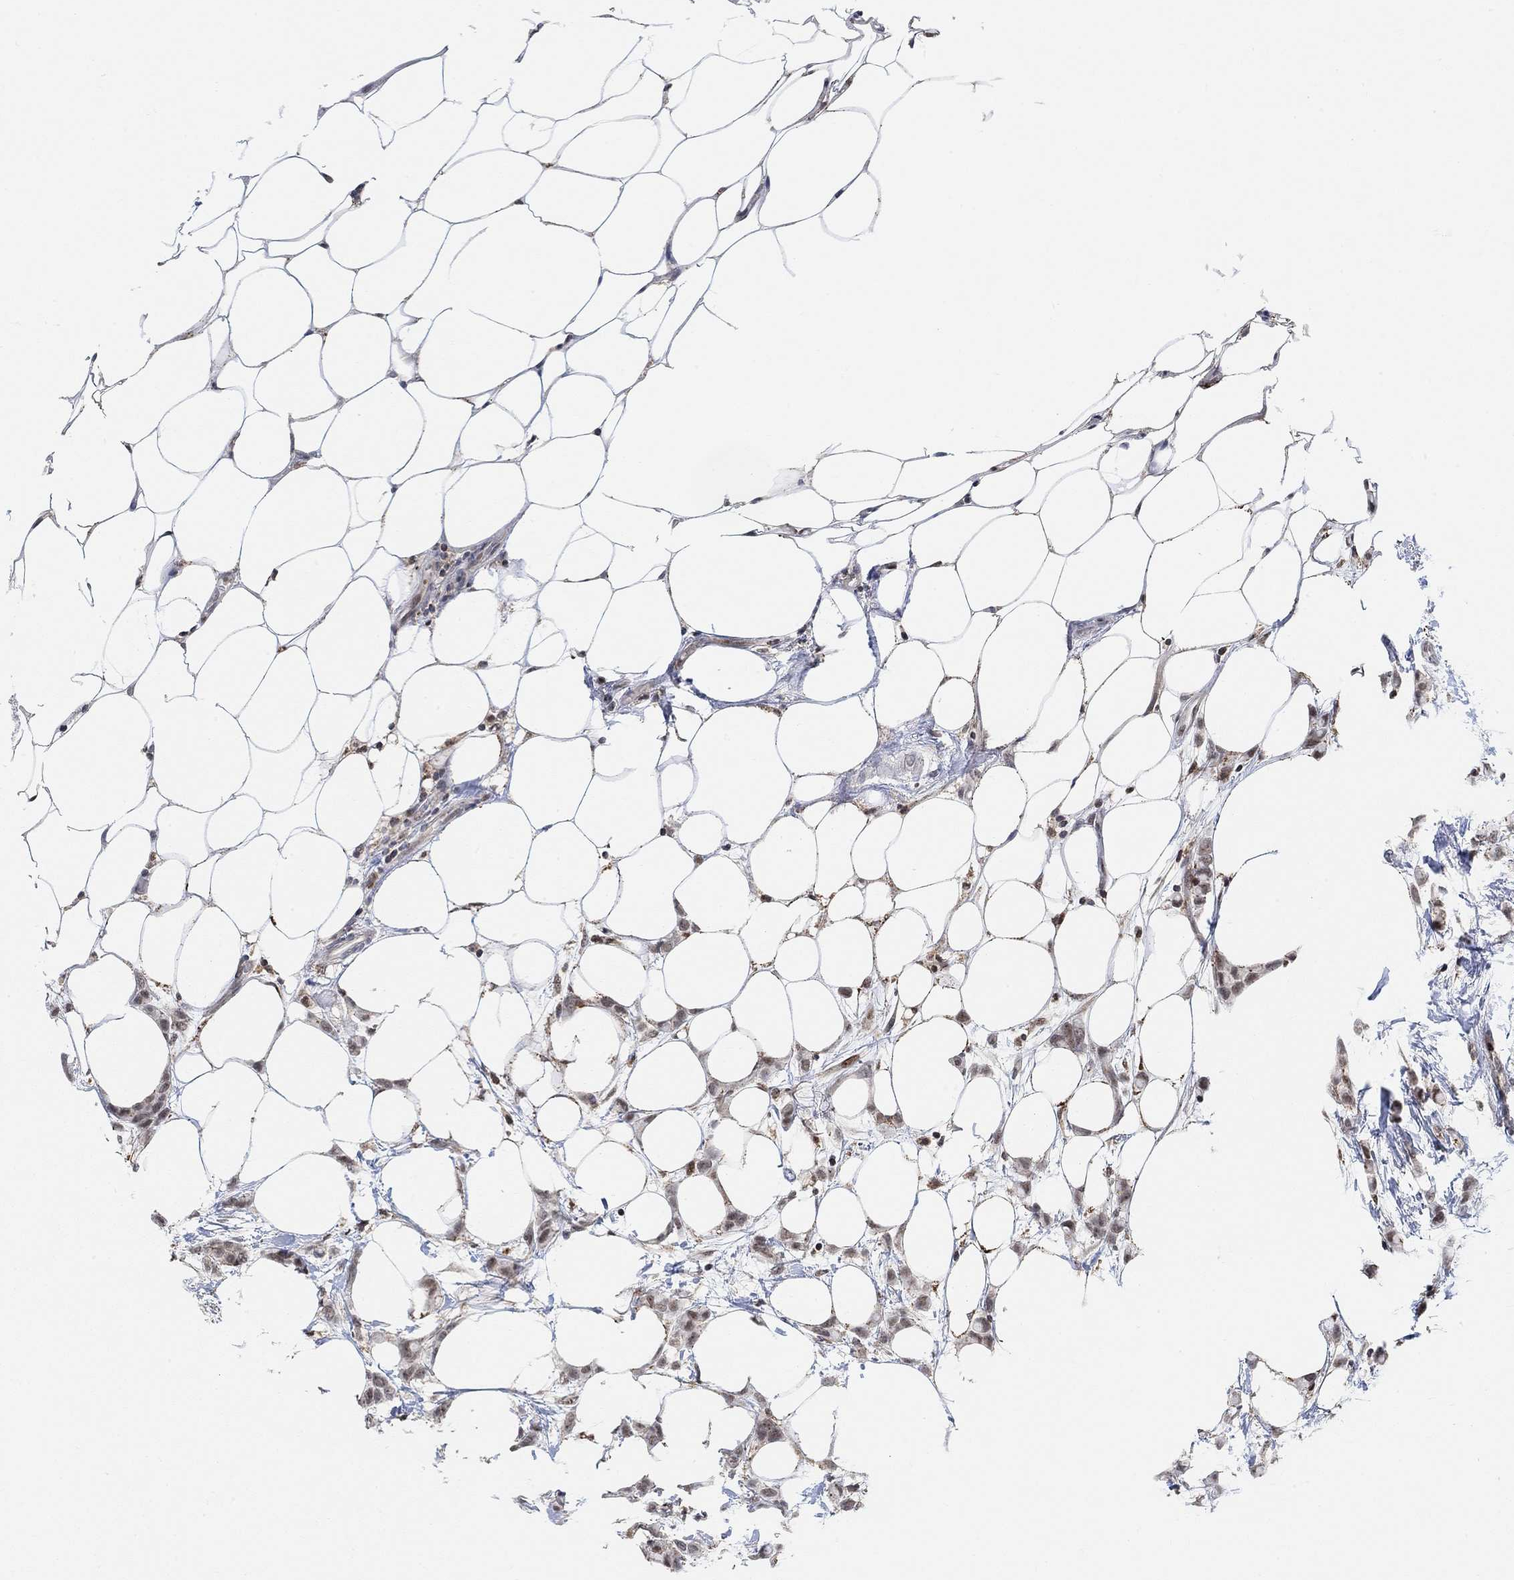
{"staining": {"intensity": "moderate", "quantity": "25%-75%", "location": "nuclear"}, "tissue": "breast cancer", "cell_type": "Tumor cells", "image_type": "cancer", "snomed": [{"axis": "morphology", "description": "Lobular carcinoma"}, {"axis": "topography", "description": "Breast"}], "caption": "Immunohistochemistry (IHC) (DAB (3,3'-diaminobenzidine)) staining of human breast cancer displays moderate nuclear protein expression in approximately 25%-75% of tumor cells.", "gene": "PWWP2B", "patient": {"sex": "female", "age": 66}}